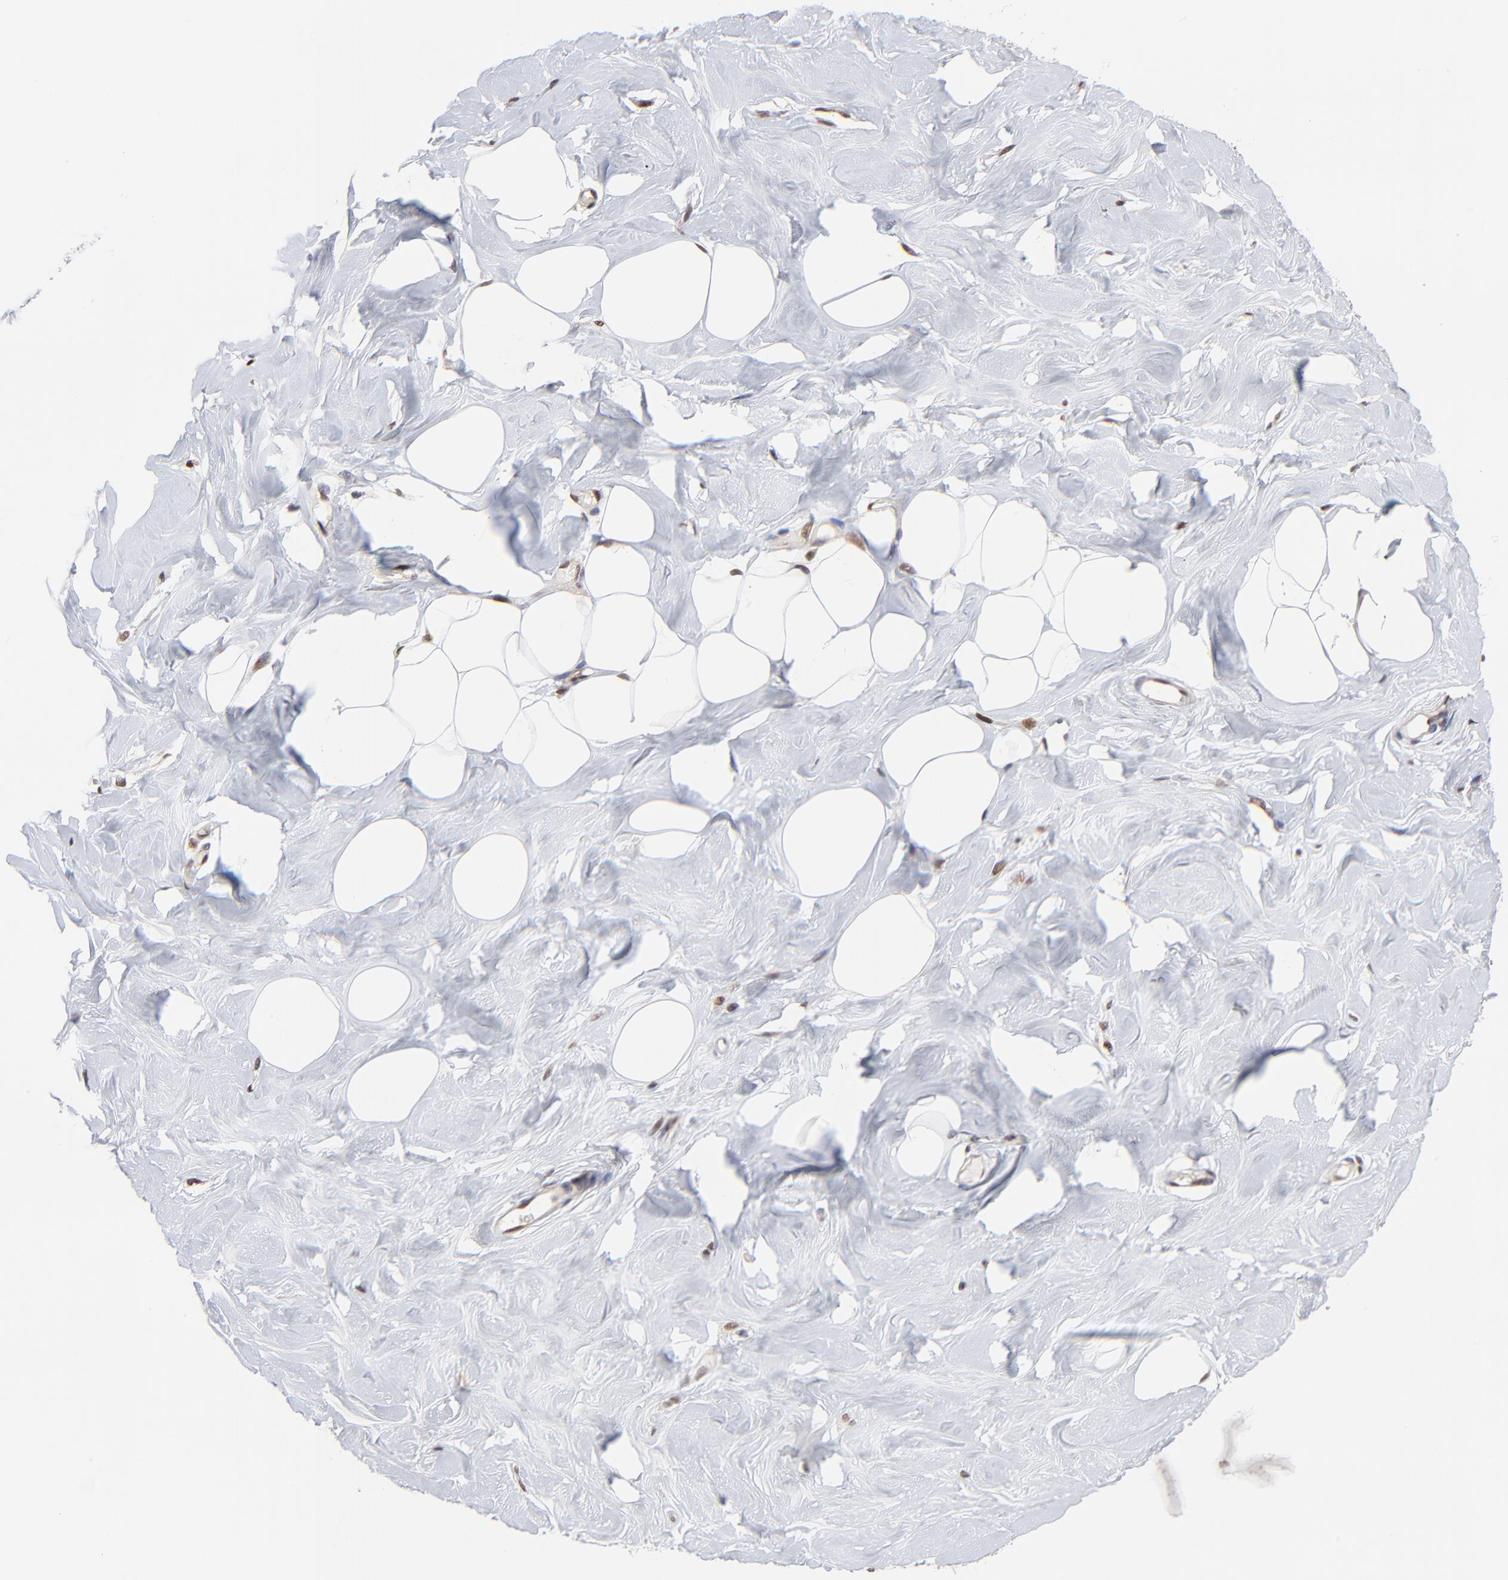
{"staining": {"intensity": "moderate", "quantity": ">75%", "location": "nuclear"}, "tissue": "breast", "cell_type": "Adipocytes", "image_type": "normal", "snomed": [{"axis": "morphology", "description": "Normal tissue, NOS"}, {"axis": "topography", "description": "Breast"}, {"axis": "topography", "description": "Soft tissue"}], "caption": "Immunohistochemistry of benign breast demonstrates medium levels of moderate nuclear expression in about >75% of adipocytes. (Brightfield microscopy of DAB IHC at high magnification).", "gene": "DSN1", "patient": {"sex": "female", "age": 25}}